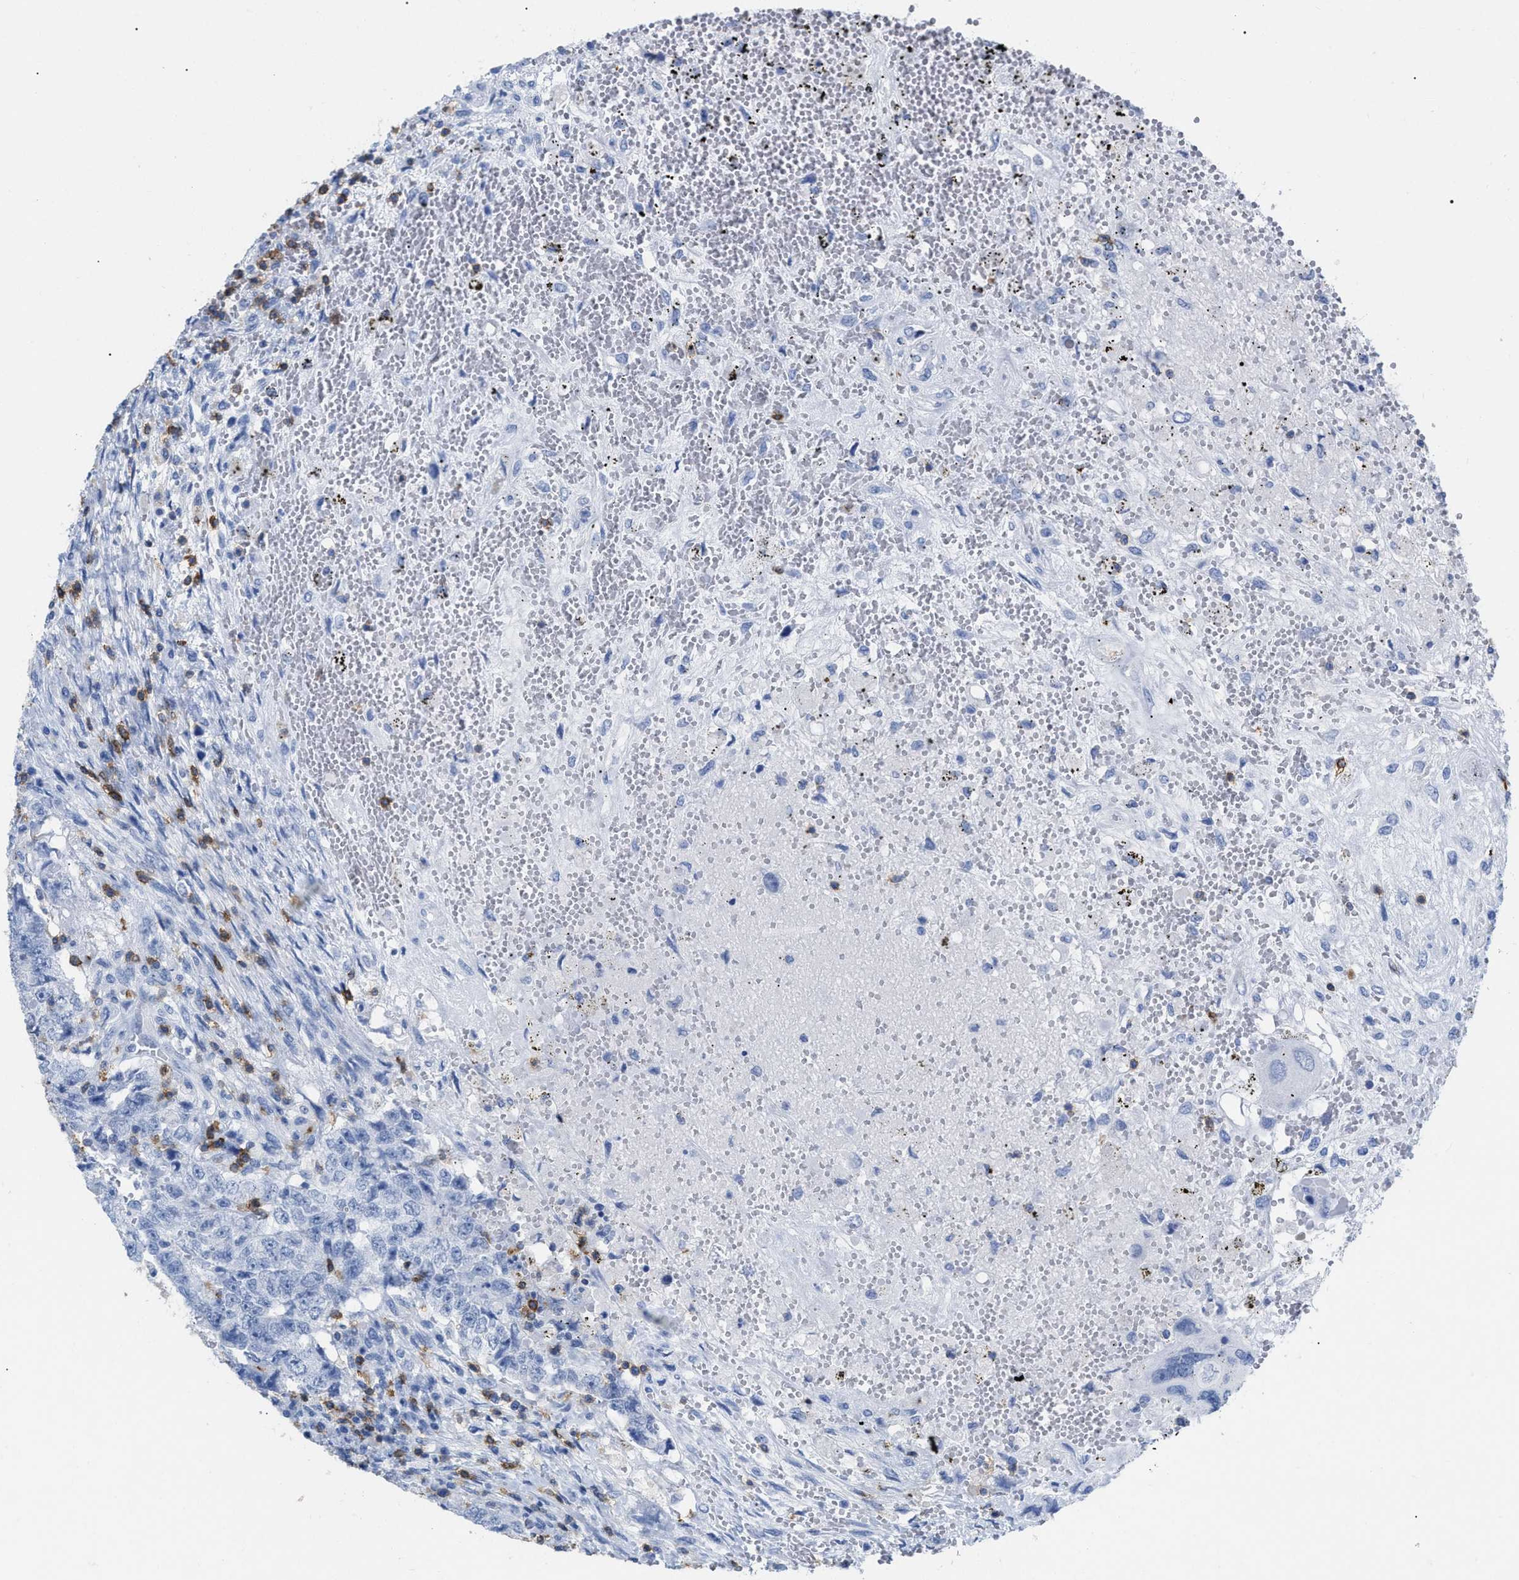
{"staining": {"intensity": "negative", "quantity": "none", "location": "none"}, "tissue": "testis cancer", "cell_type": "Tumor cells", "image_type": "cancer", "snomed": [{"axis": "morphology", "description": "Carcinoma, Embryonal, NOS"}, {"axis": "topography", "description": "Testis"}], "caption": "An image of testis embryonal carcinoma stained for a protein displays no brown staining in tumor cells.", "gene": "CD5", "patient": {"sex": "male", "age": 26}}